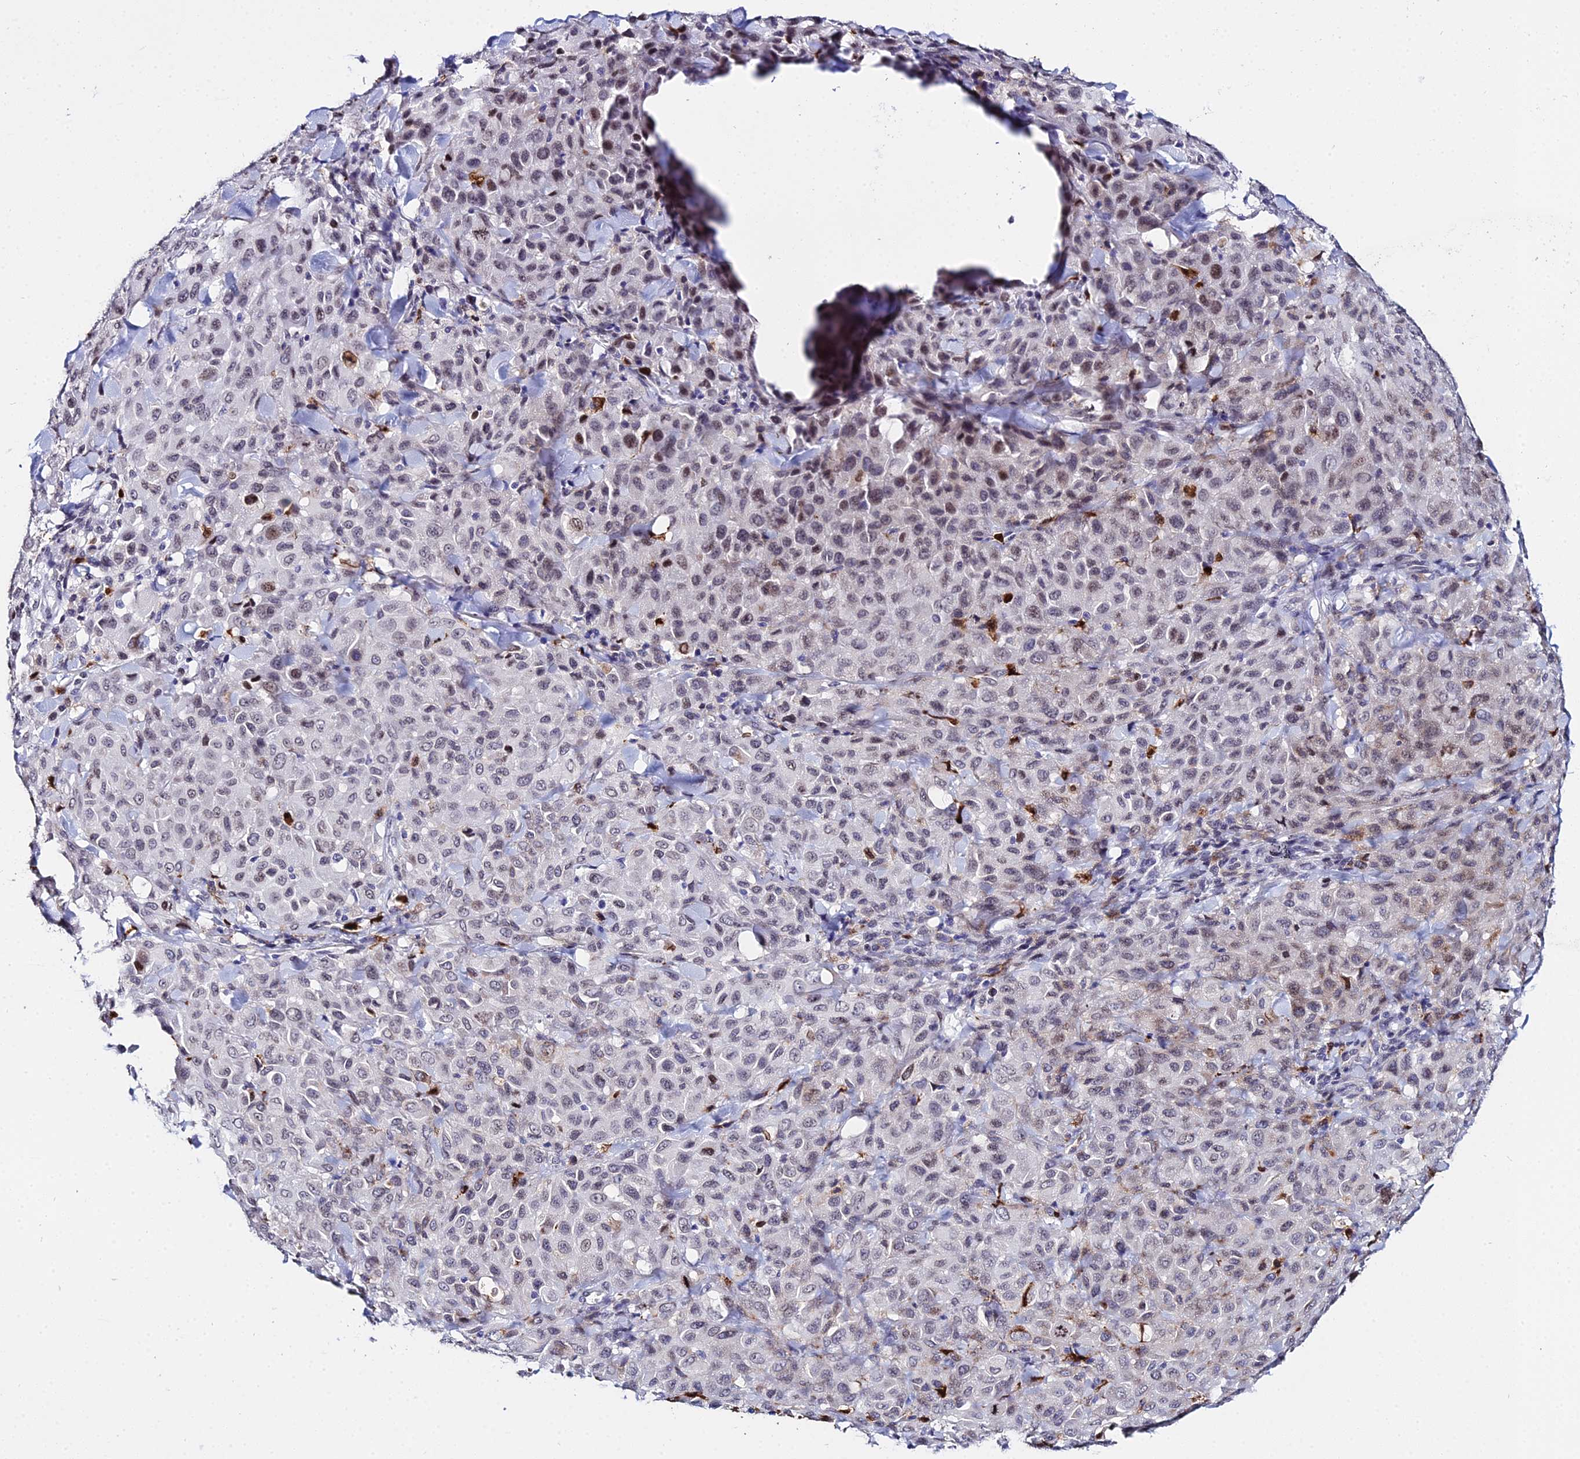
{"staining": {"intensity": "weak", "quantity": "<25%", "location": "nuclear"}, "tissue": "melanoma", "cell_type": "Tumor cells", "image_type": "cancer", "snomed": [{"axis": "morphology", "description": "Malignant melanoma, Metastatic site"}, {"axis": "topography", "description": "Skin"}], "caption": "Malignant melanoma (metastatic site) was stained to show a protein in brown. There is no significant expression in tumor cells. Nuclei are stained in blue.", "gene": "MCM10", "patient": {"sex": "female", "age": 81}}